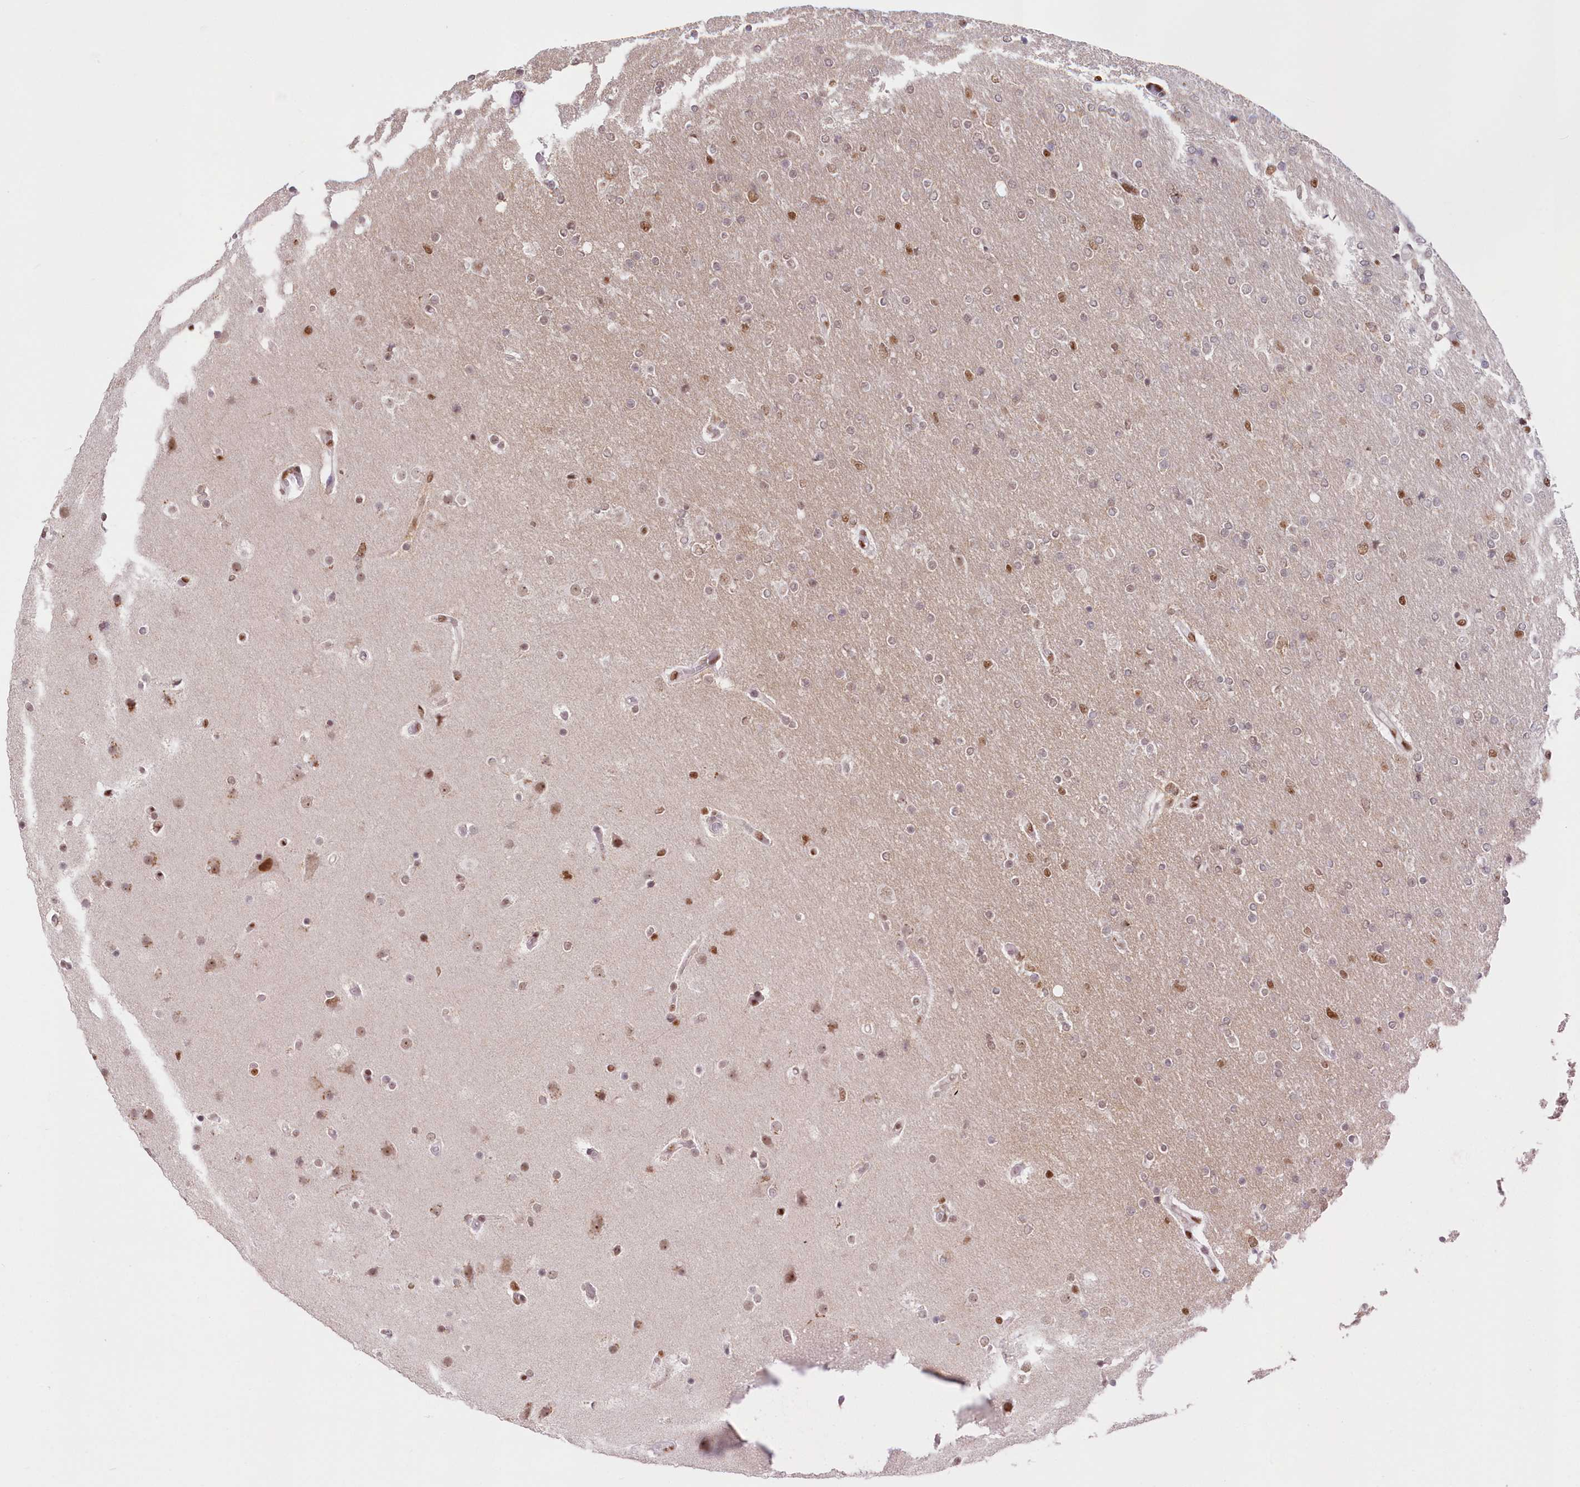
{"staining": {"intensity": "moderate", "quantity": "25%-75%", "location": "nuclear"}, "tissue": "glioma", "cell_type": "Tumor cells", "image_type": "cancer", "snomed": [{"axis": "morphology", "description": "Glioma, malignant, High grade"}, {"axis": "topography", "description": "Cerebral cortex"}], "caption": "Tumor cells show medium levels of moderate nuclear expression in approximately 25%-75% of cells in glioma. (brown staining indicates protein expression, while blue staining denotes nuclei).", "gene": "POLR2B", "patient": {"sex": "female", "age": 36}}